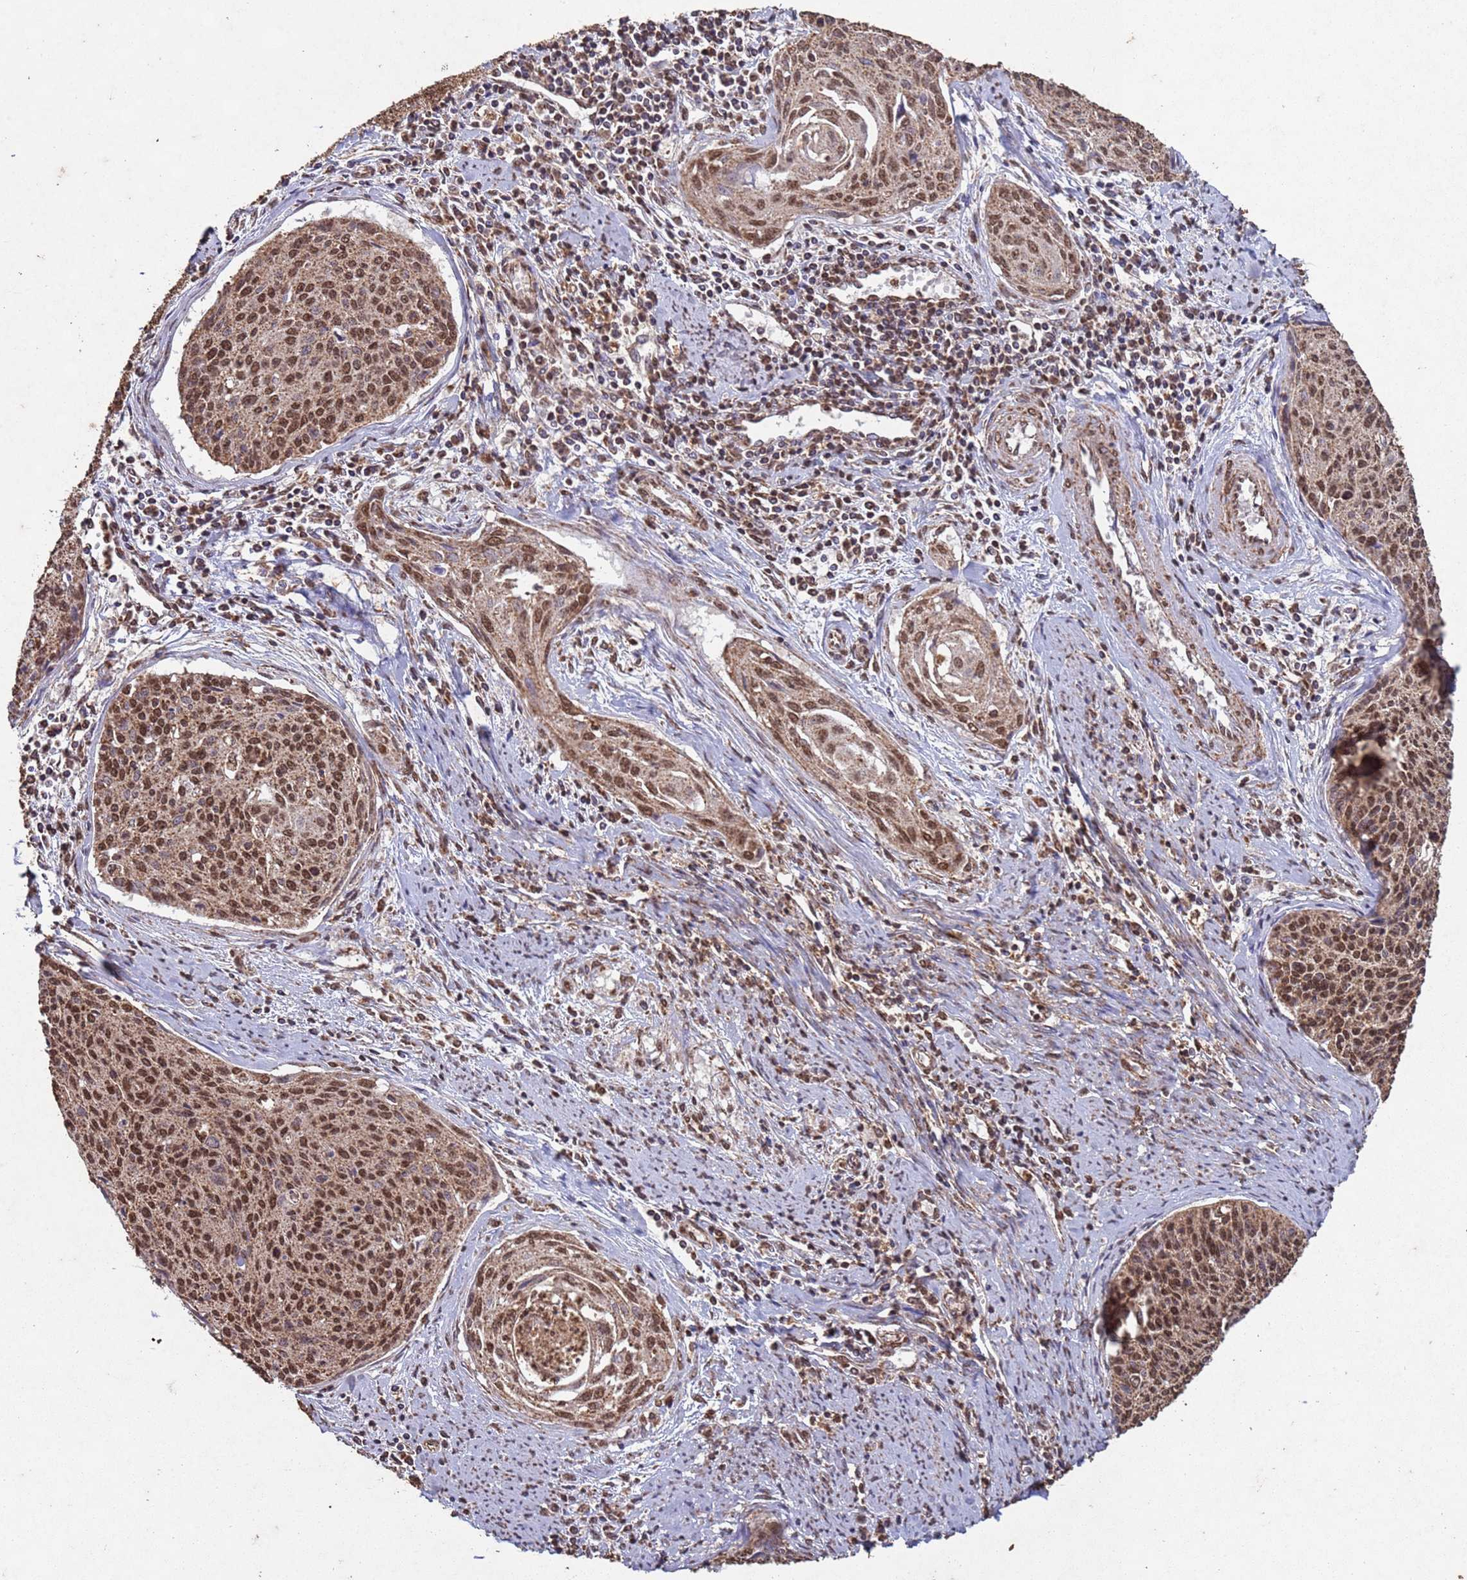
{"staining": {"intensity": "strong", "quantity": ">75%", "location": "nuclear"}, "tissue": "cervical cancer", "cell_type": "Tumor cells", "image_type": "cancer", "snomed": [{"axis": "morphology", "description": "Squamous cell carcinoma, NOS"}, {"axis": "topography", "description": "Cervix"}], "caption": "Immunohistochemistry of cervical cancer demonstrates high levels of strong nuclear positivity in approximately >75% of tumor cells.", "gene": "HDAC10", "patient": {"sex": "female", "age": 55}}